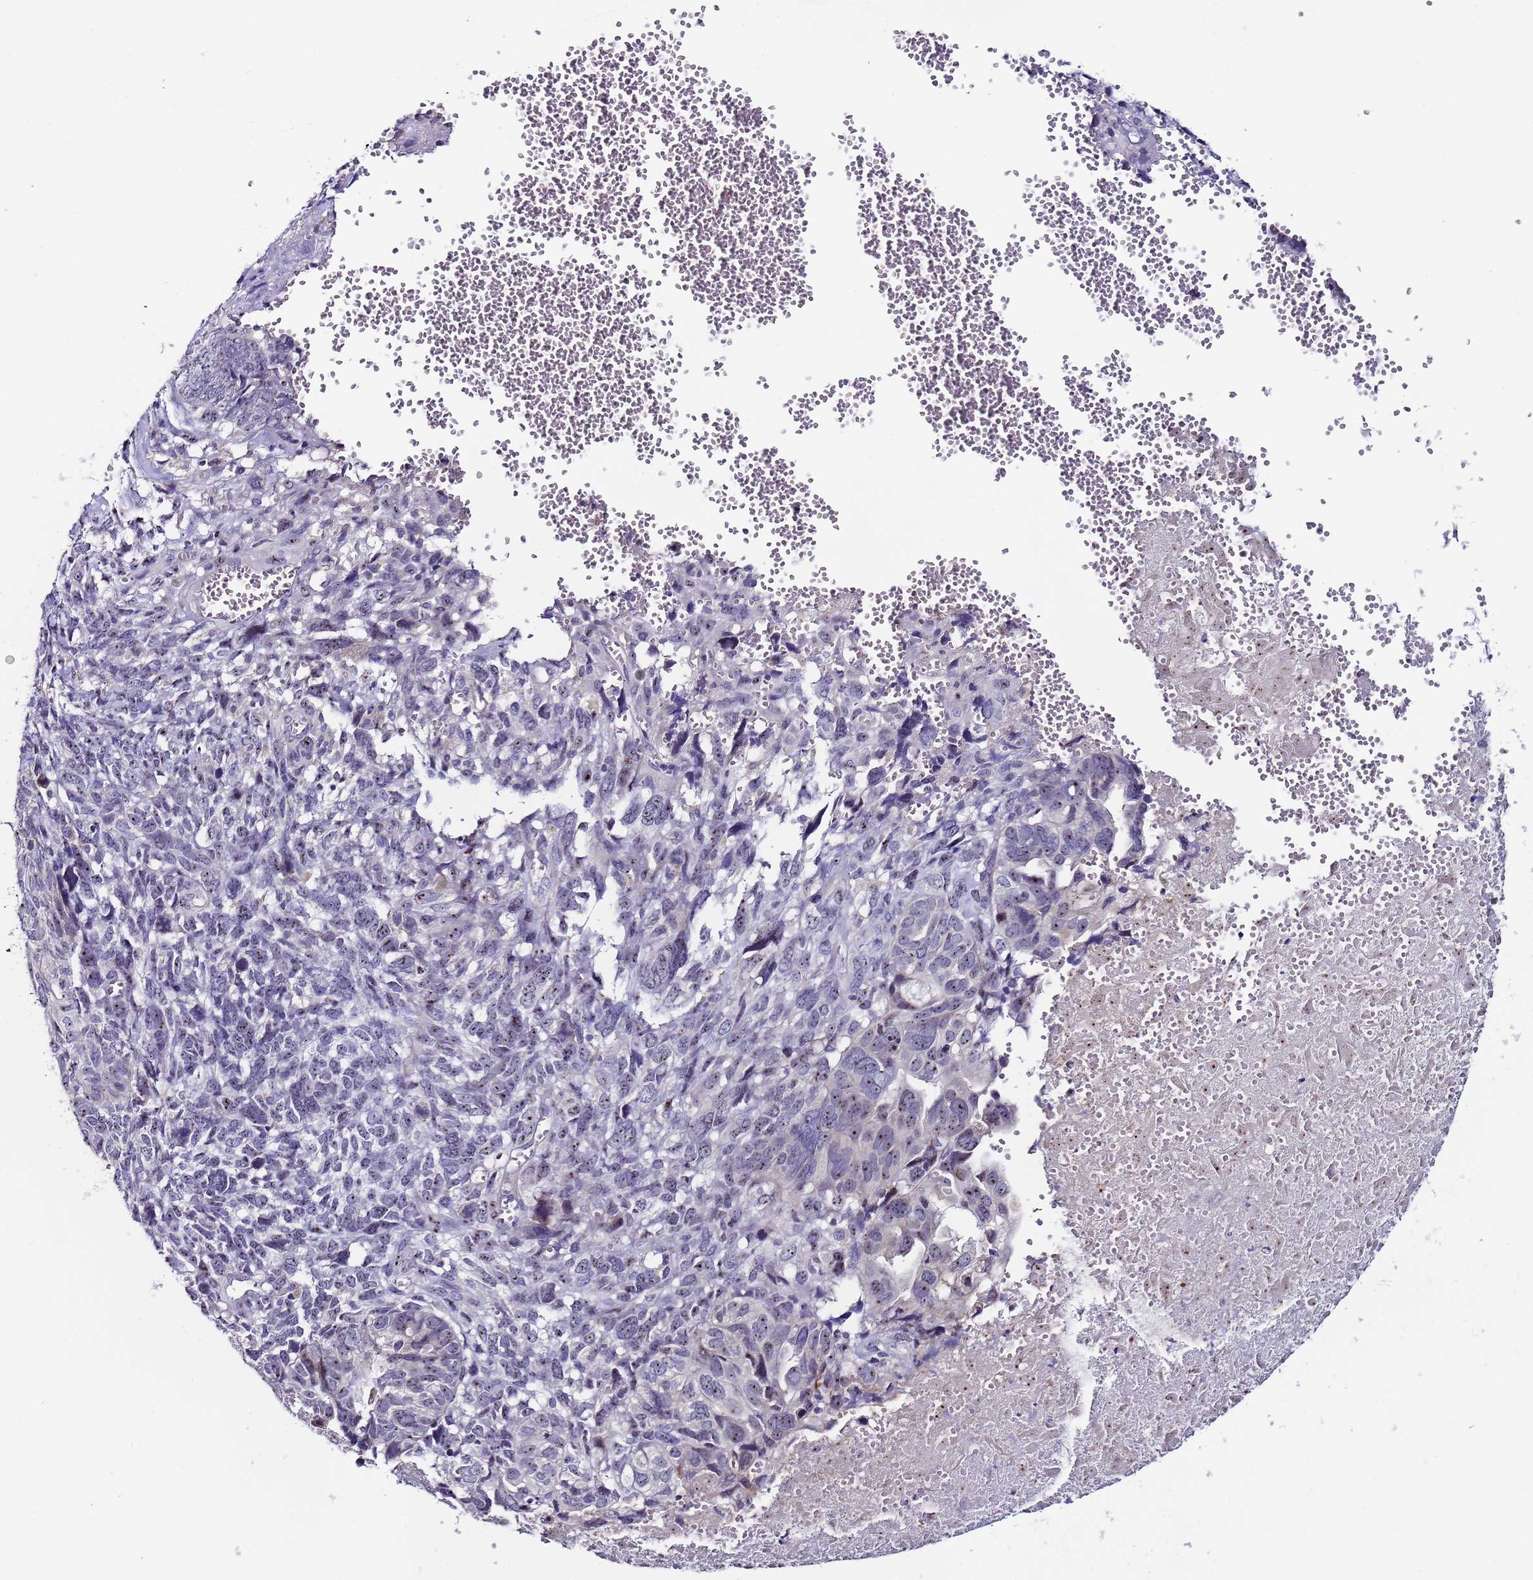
{"staining": {"intensity": "moderate", "quantity": "<25%", "location": "nuclear"}, "tissue": "ovarian cancer", "cell_type": "Tumor cells", "image_type": "cancer", "snomed": [{"axis": "morphology", "description": "Cystadenocarcinoma, serous, NOS"}, {"axis": "topography", "description": "Ovary"}], "caption": "Protein expression analysis of human ovarian serous cystadenocarcinoma reveals moderate nuclear staining in about <25% of tumor cells.", "gene": "KRI1", "patient": {"sex": "female", "age": 79}}